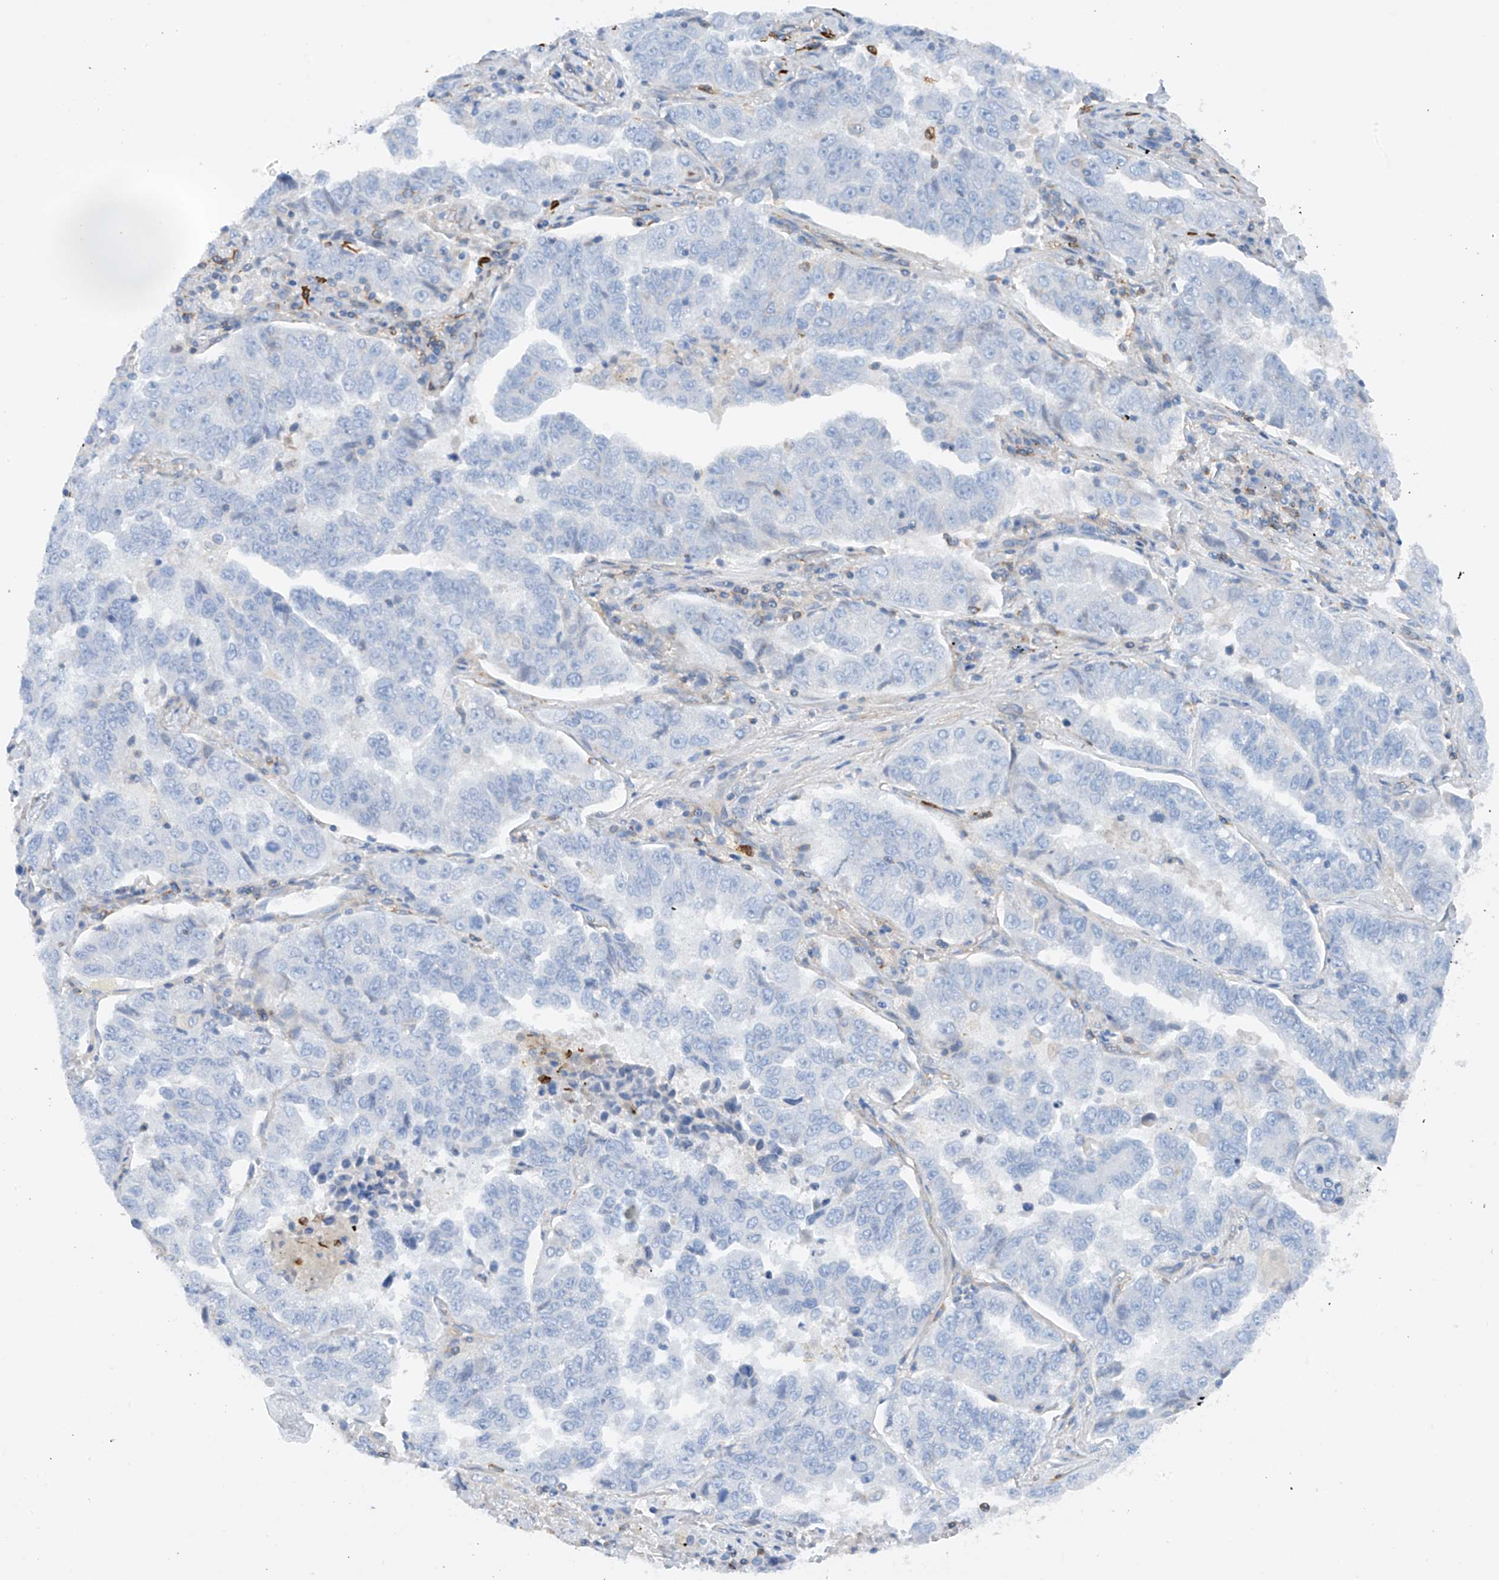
{"staining": {"intensity": "negative", "quantity": "none", "location": "none"}, "tissue": "lung cancer", "cell_type": "Tumor cells", "image_type": "cancer", "snomed": [{"axis": "morphology", "description": "Adenocarcinoma, NOS"}, {"axis": "topography", "description": "Lung"}], "caption": "This image is of lung cancer (adenocarcinoma) stained with immunohistochemistry to label a protein in brown with the nuclei are counter-stained blue. There is no expression in tumor cells.", "gene": "PHACTR2", "patient": {"sex": "female", "age": 51}}